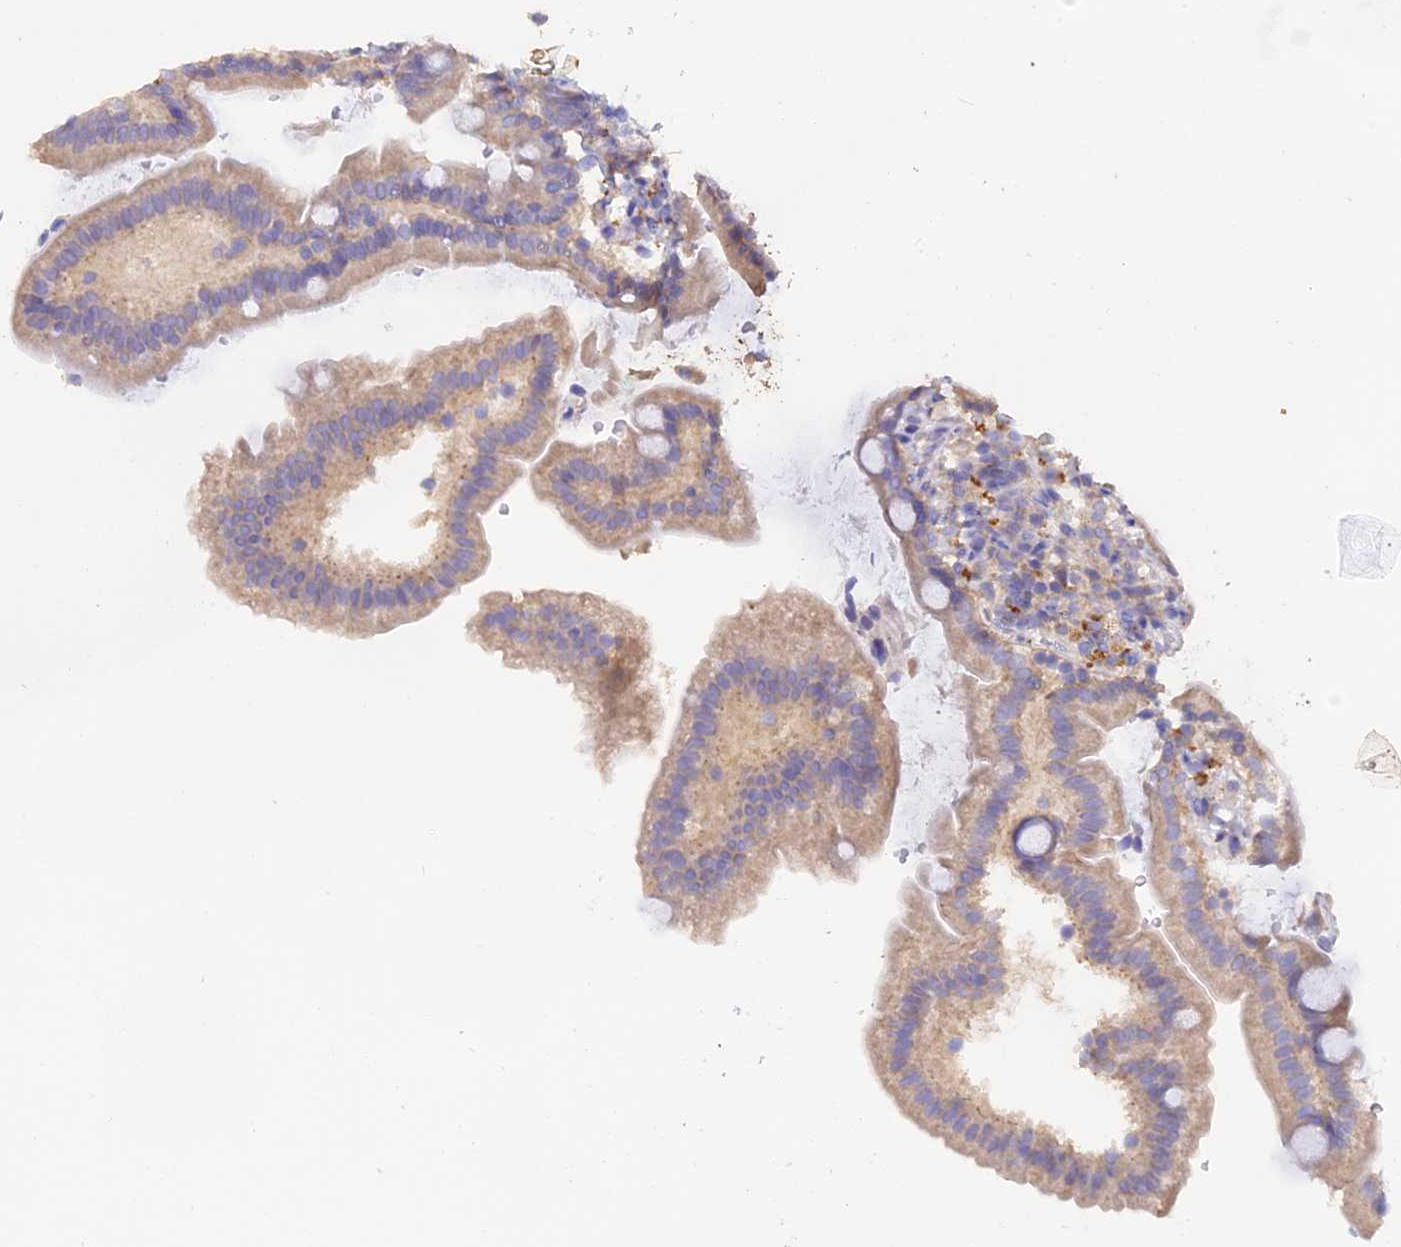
{"staining": {"intensity": "weak", "quantity": "<25%", "location": "cytoplasmic/membranous"}, "tissue": "duodenum", "cell_type": "Glandular cells", "image_type": "normal", "snomed": [{"axis": "morphology", "description": "Normal tissue, NOS"}, {"axis": "topography", "description": "Duodenum"}], "caption": "DAB immunohistochemical staining of unremarkable duodenum displays no significant expression in glandular cells.", "gene": "SLC26A4", "patient": {"sex": "female", "age": 67}}